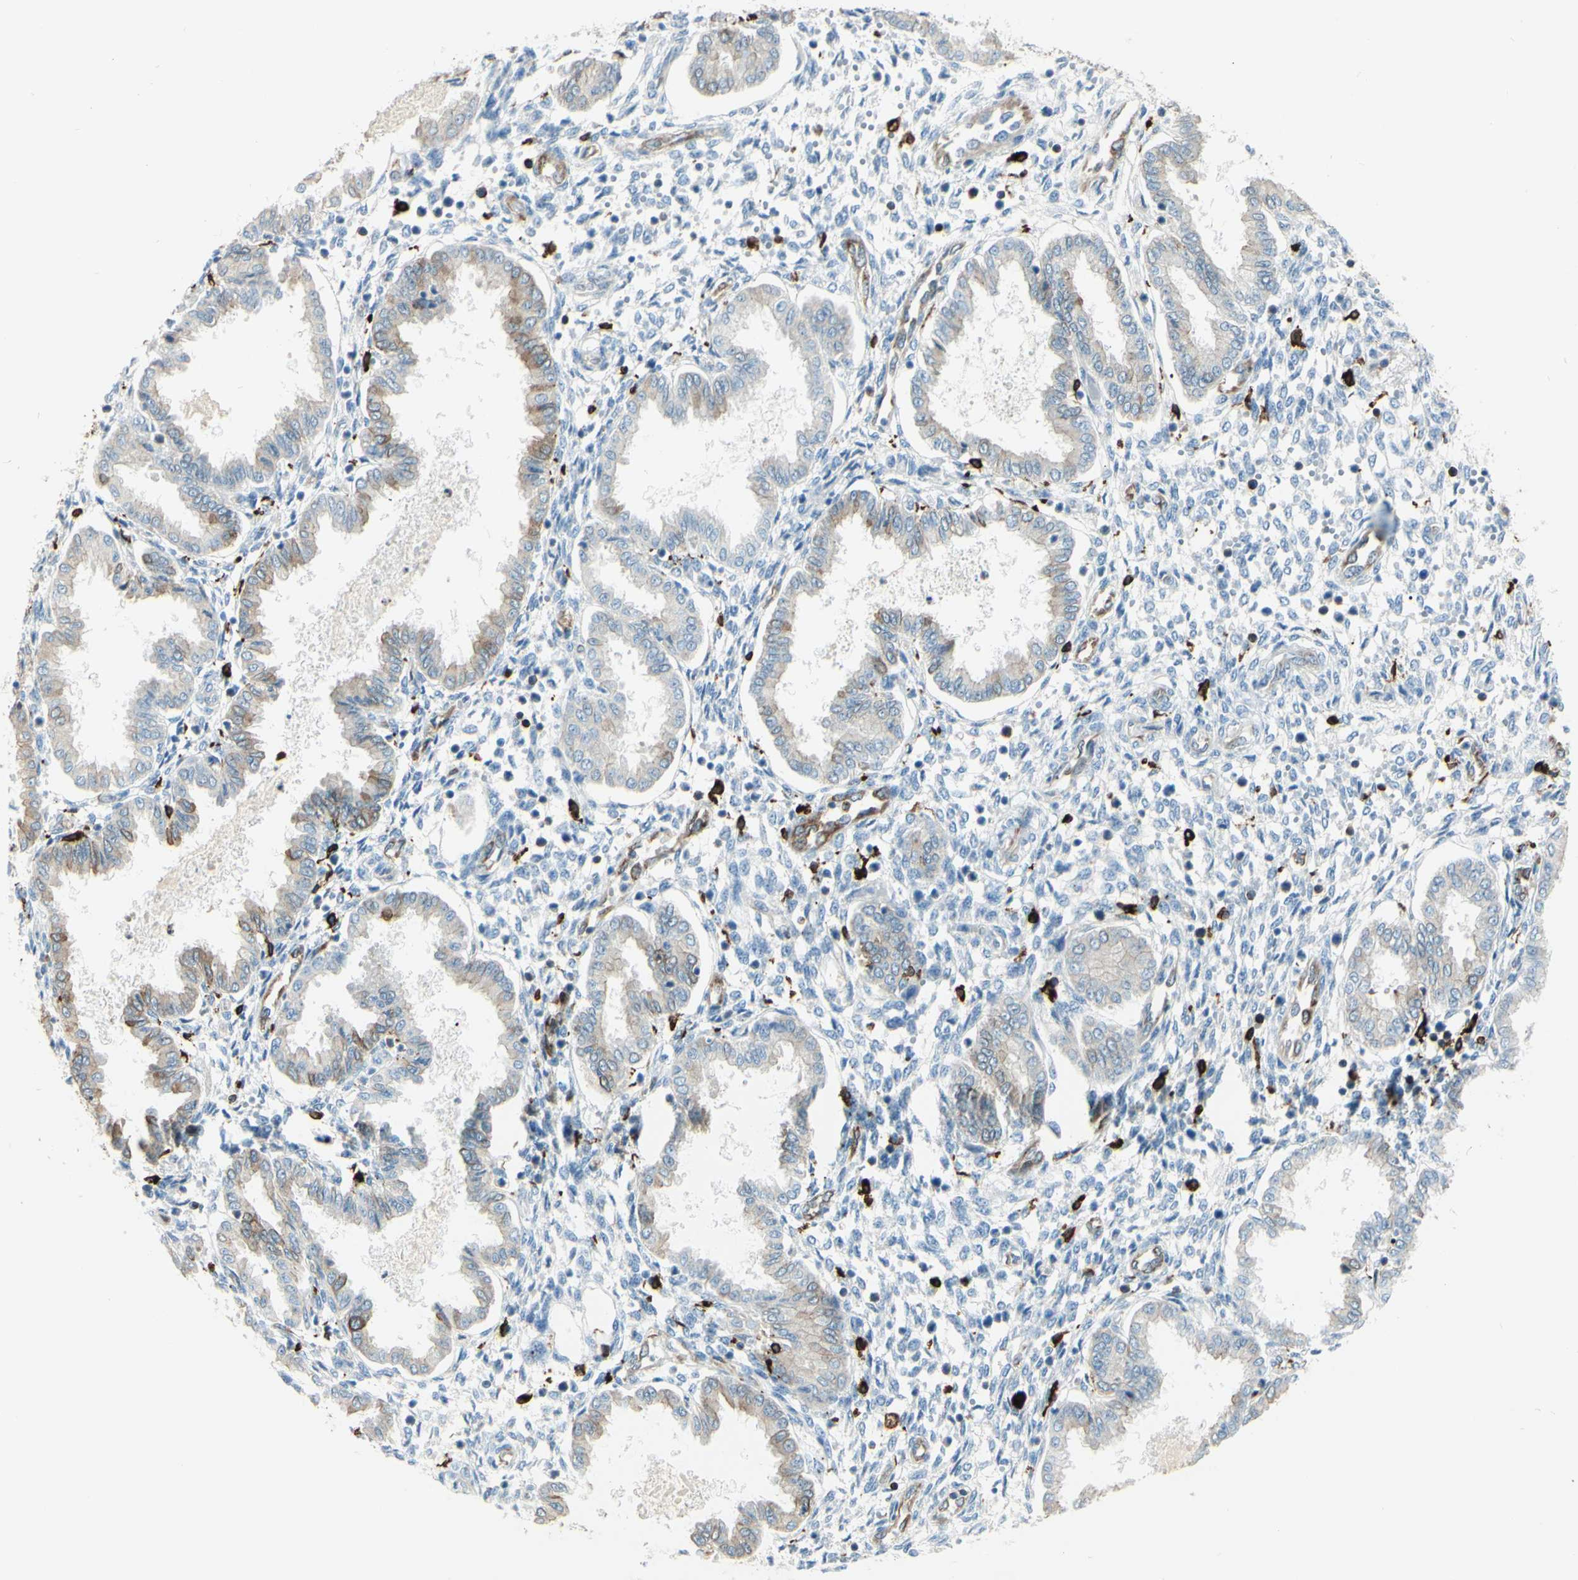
{"staining": {"intensity": "negative", "quantity": "none", "location": "none"}, "tissue": "endometrium", "cell_type": "Cells in endometrial stroma", "image_type": "normal", "snomed": [{"axis": "morphology", "description": "Normal tissue, NOS"}, {"axis": "topography", "description": "Endometrium"}], "caption": "The immunohistochemistry micrograph has no significant positivity in cells in endometrial stroma of endometrium.", "gene": "CD74", "patient": {"sex": "female", "age": 33}}